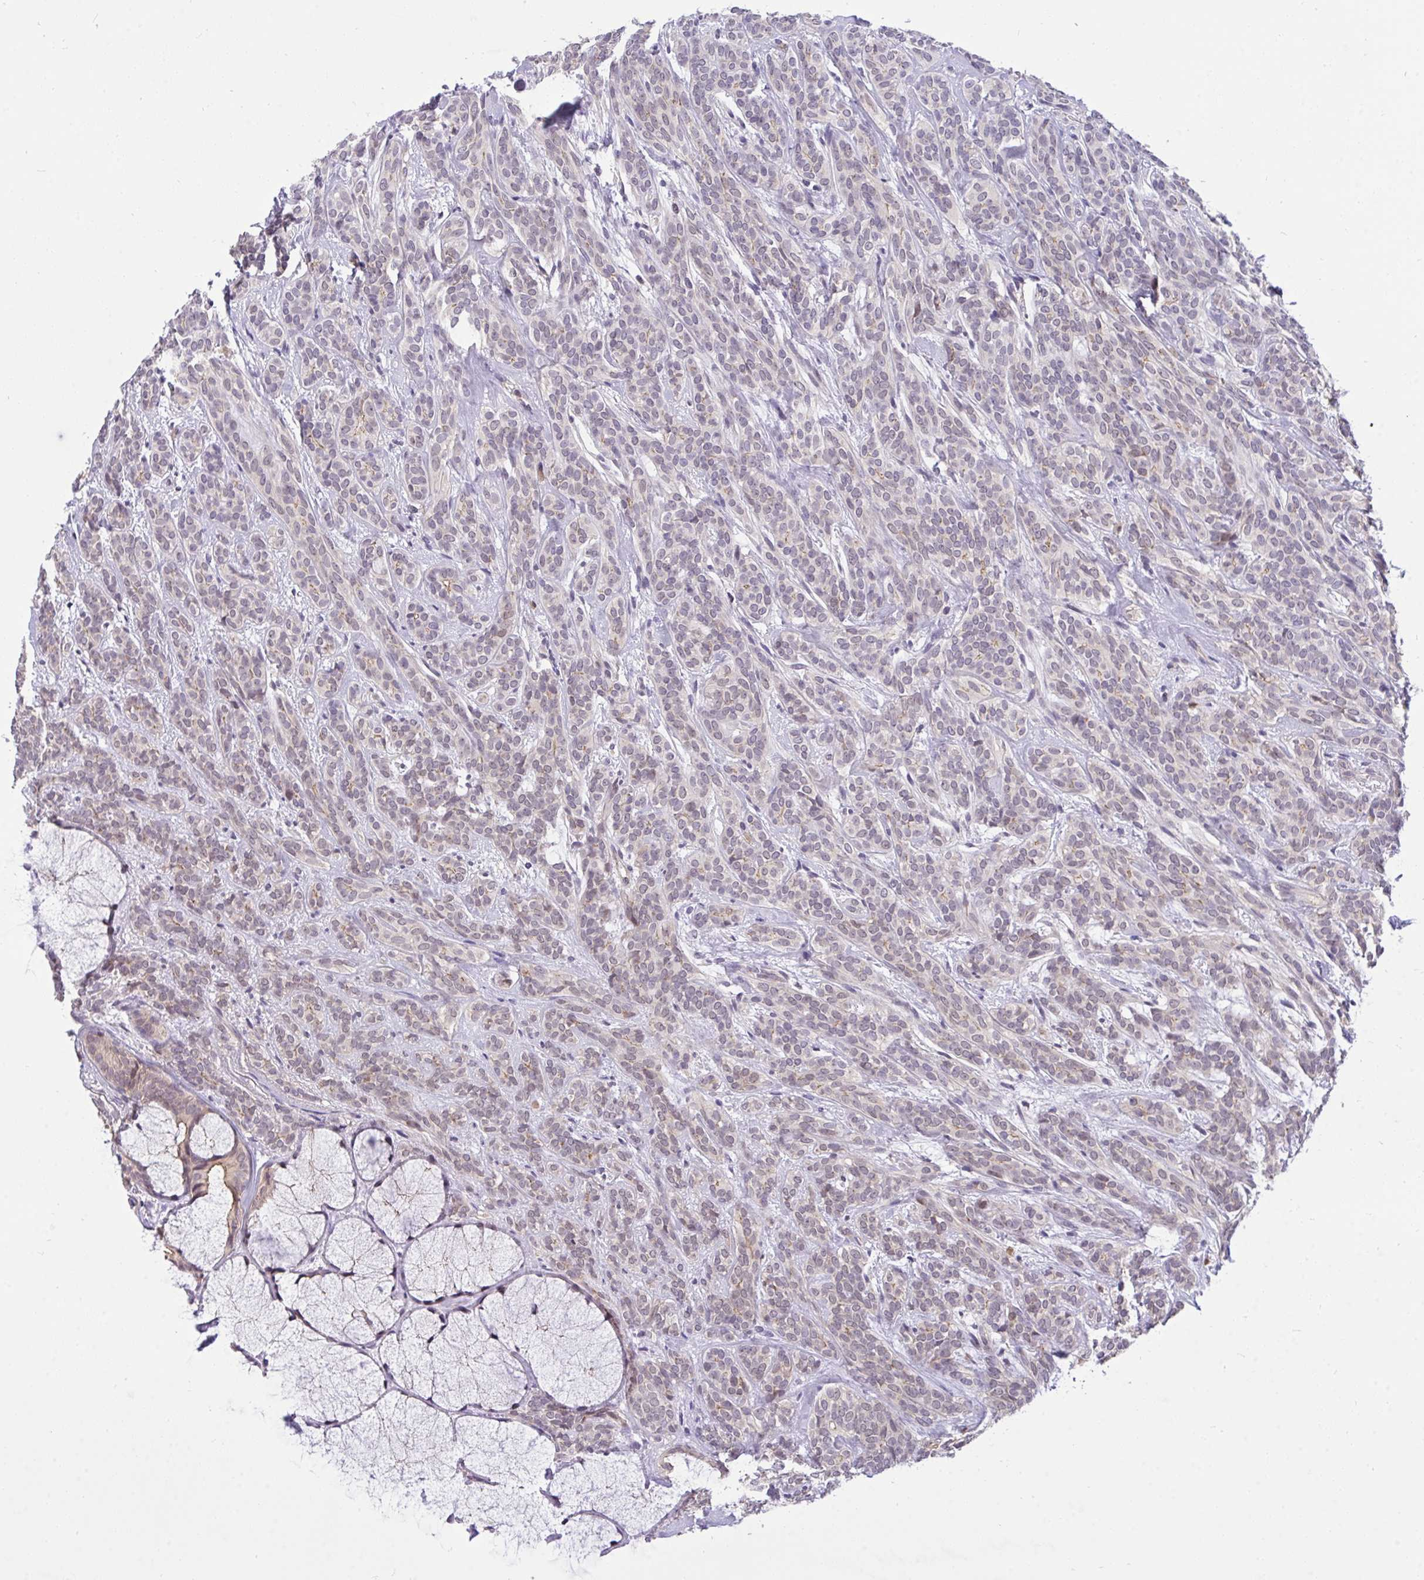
{"staining": {"intensity": "weak", "quantity": "<25%", "location": "cytoplasmic/membranous"}, "tissue": "head and neck cancer", "cell_type": "Tumor cells", "image_type": "cancer", "snomed": [{"axis": "morphology", "description": "Adenocarcinoma, NOS"}, {"axis": "topography", "description": "Head-Neck"}], "caption": "Head and neck cancer (adenocarcinoma) stained for a protein using IHC displays no positivity tumor cells.", "gene": "PPP1CA", "patient": {"sex": "female", "age": 57}}